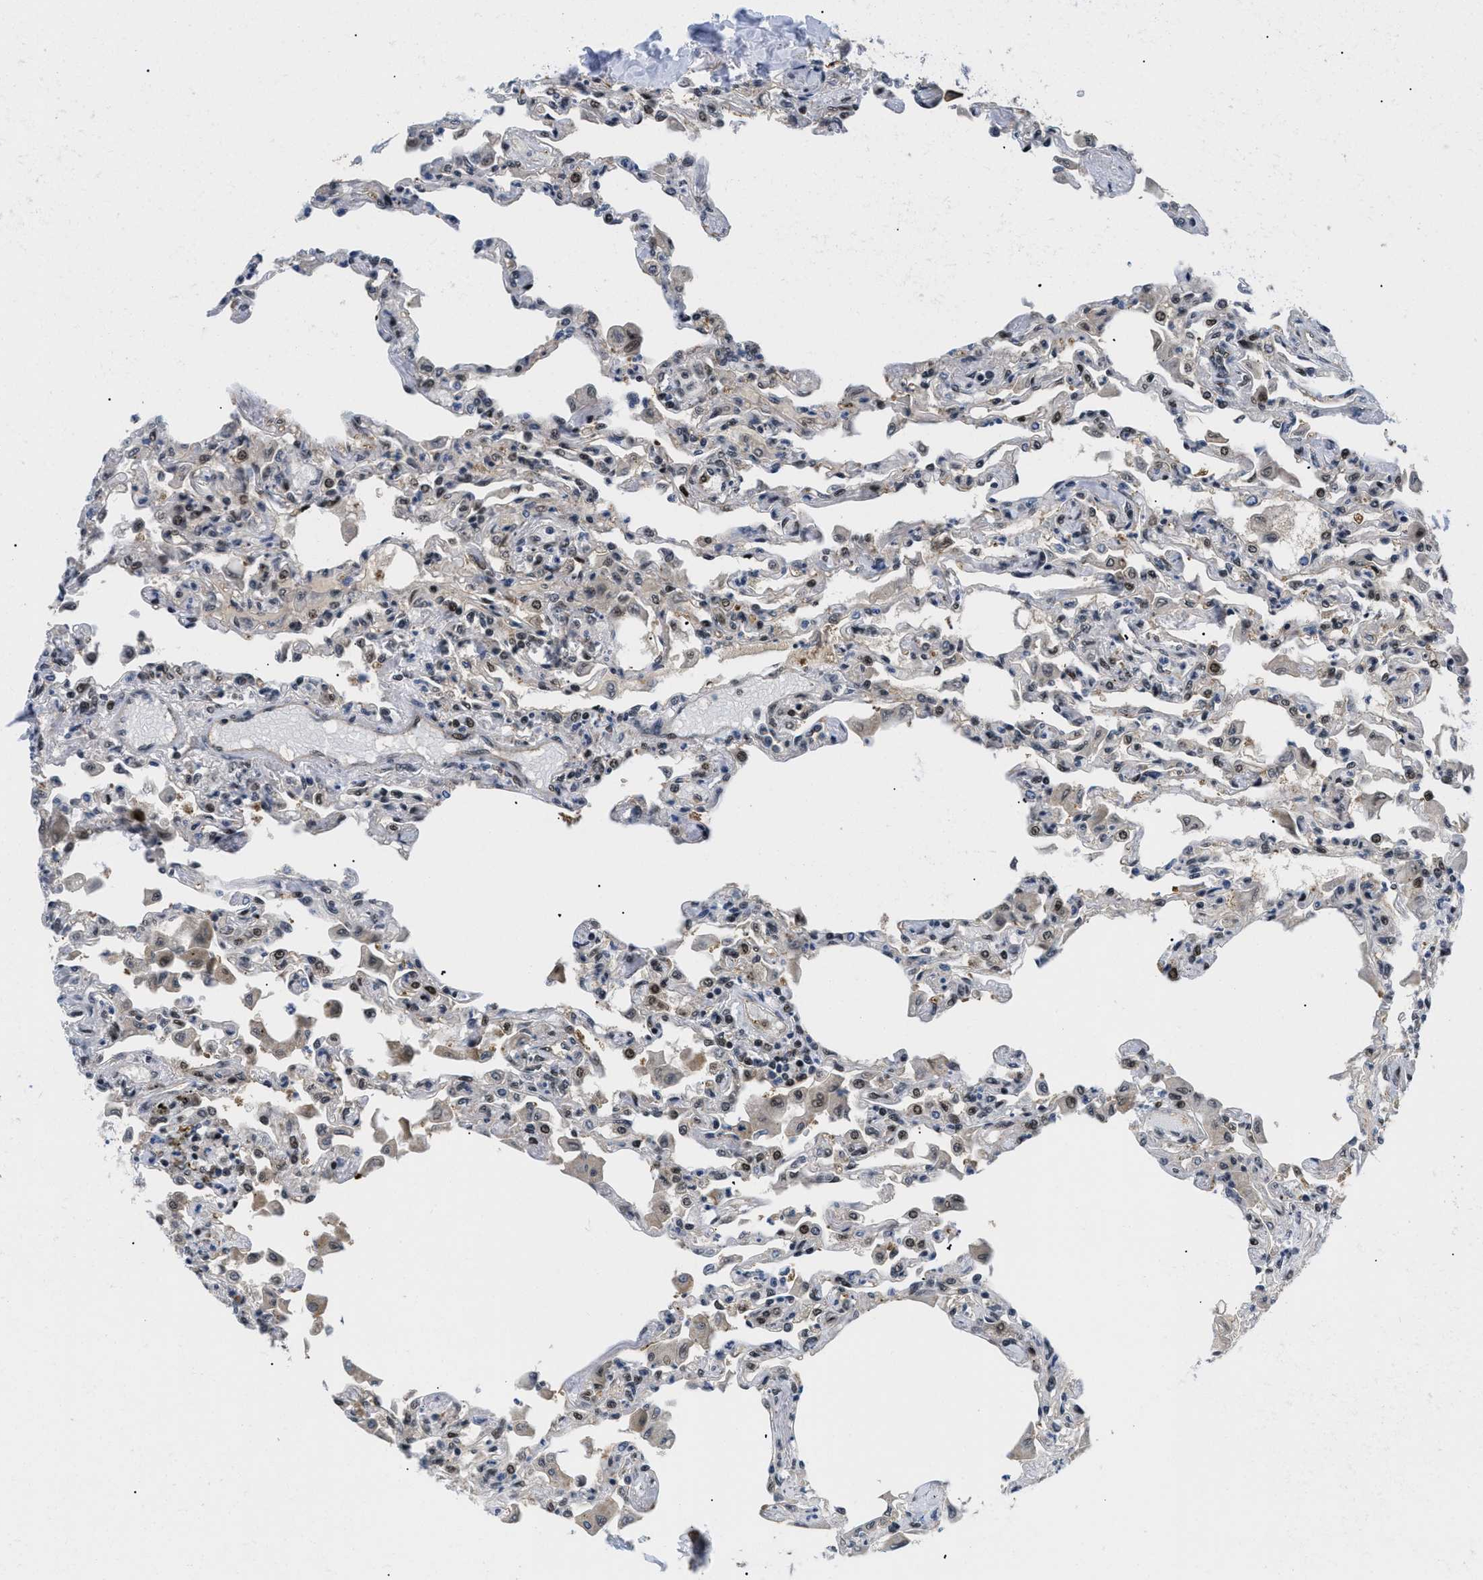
{"staining": {"intensity": "moderate", "quantity": "25%-75%", "location": "nuclear"}, "tissue": "lung", "cell_type": "Alveolar cells", "image_type": "normal", "snomed": [{"axis": "morphology", "description": "Normal tissue, NOS"}, {"axis": "topography", "description": "Bronchus"}, {"axis": "topography", "description": "Lung"}], "caption": "Human lung stained for a protein (brown) demonstrates moderate nuclear positive positivity in about 25%-75% of alveolar cells.", "gene": "SLC29A2", "patient": {"sex": "female", "age": 49}}